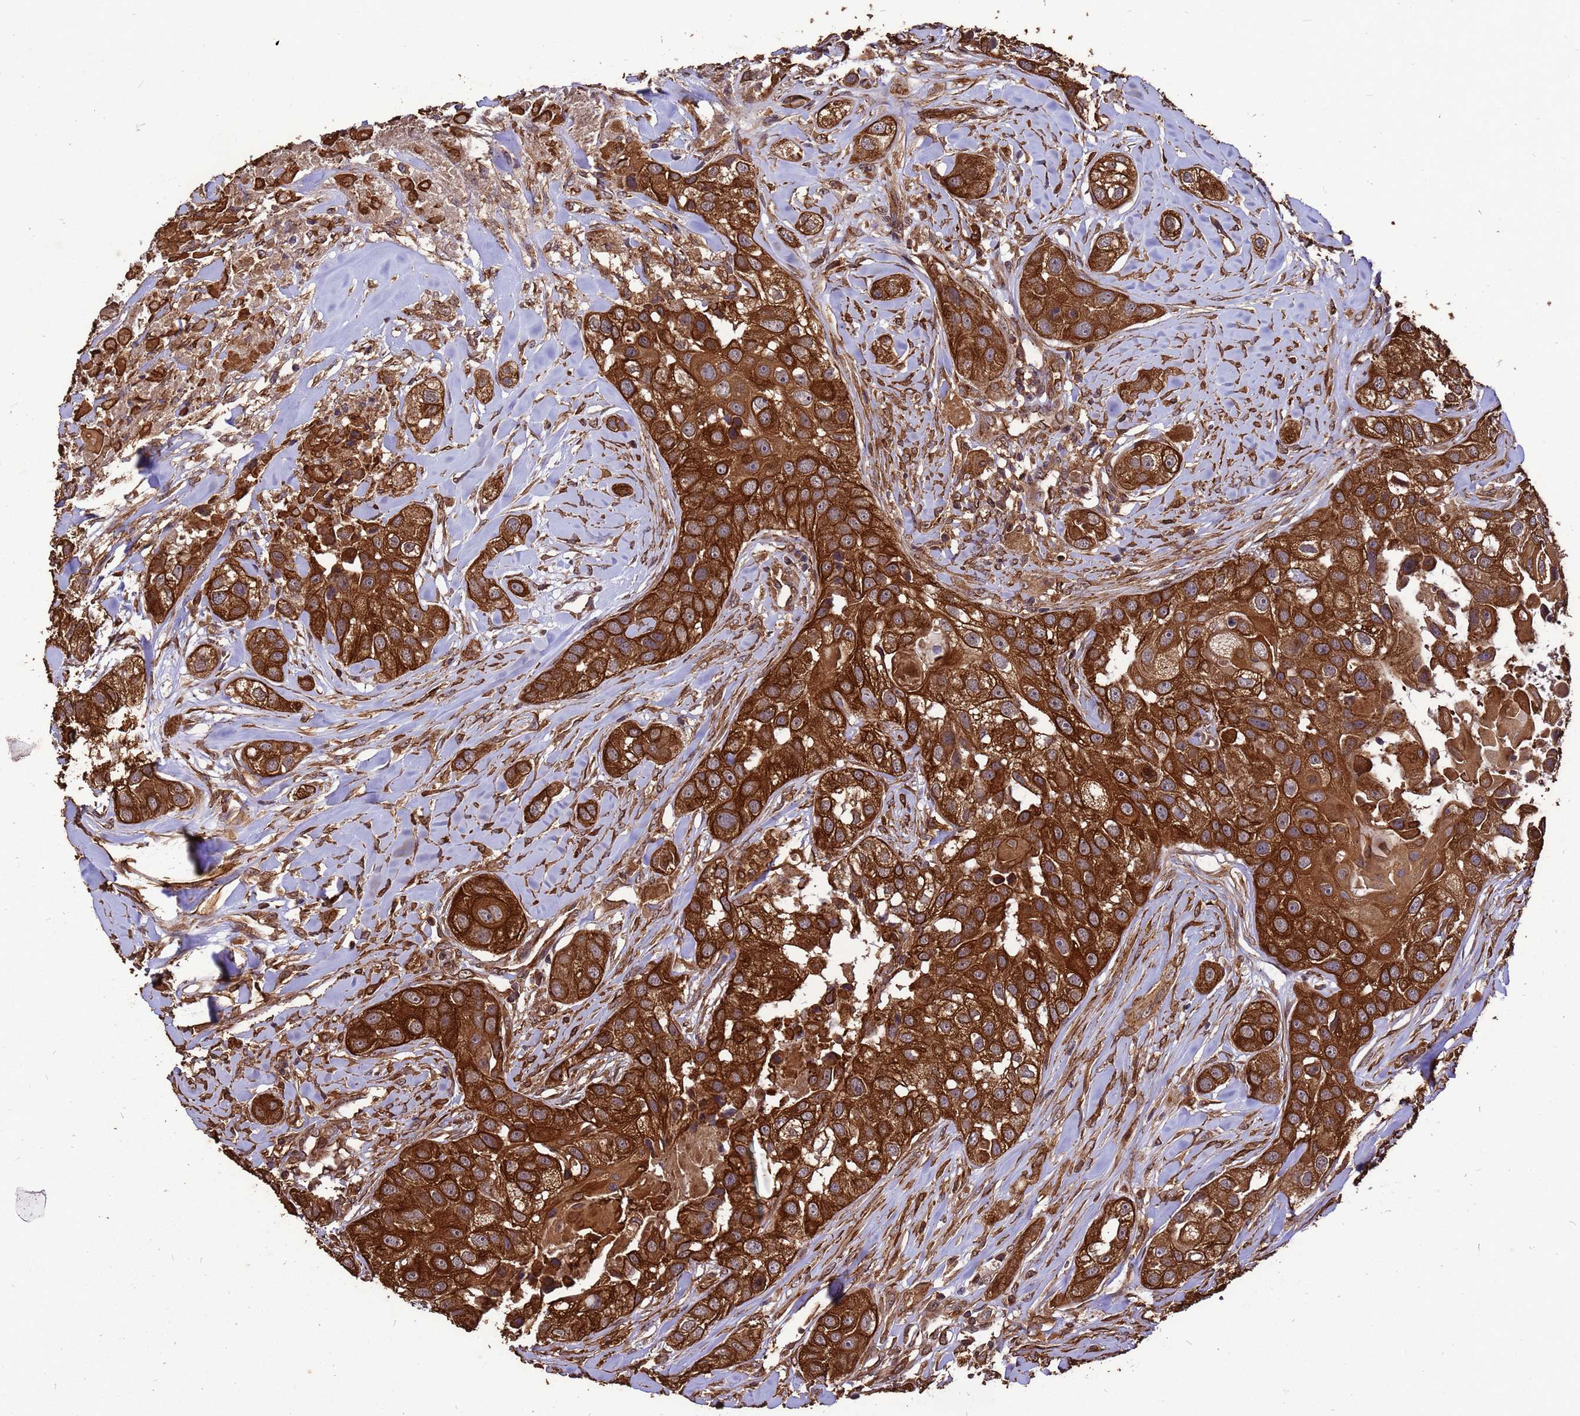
{"staining": {"intensity": "strong", "quantity": ">75%", "location": "cytoplasmic/membranous"}, "tissue": "head and neck cancer", "cell_type": "Tumor cells", "image_type": "cancer", "snomed": [{"axis": "morphology", "description": "Normal tissue, NOS"}, {"axis": "morphology", "description": "Squamous cell carcinoma, NOS"}, {"axis": "topography", "description": "Skeletal muscle"}, {"axis": "topography", "description": "Head-Neck"}], "caption": "Human head and neck cancer (squamous cell carcinoma) stained with a protein marker shows strong staining in tumor cells.", "gene": "ZNF618", "patient": {"sex": "male", "age": 51}}